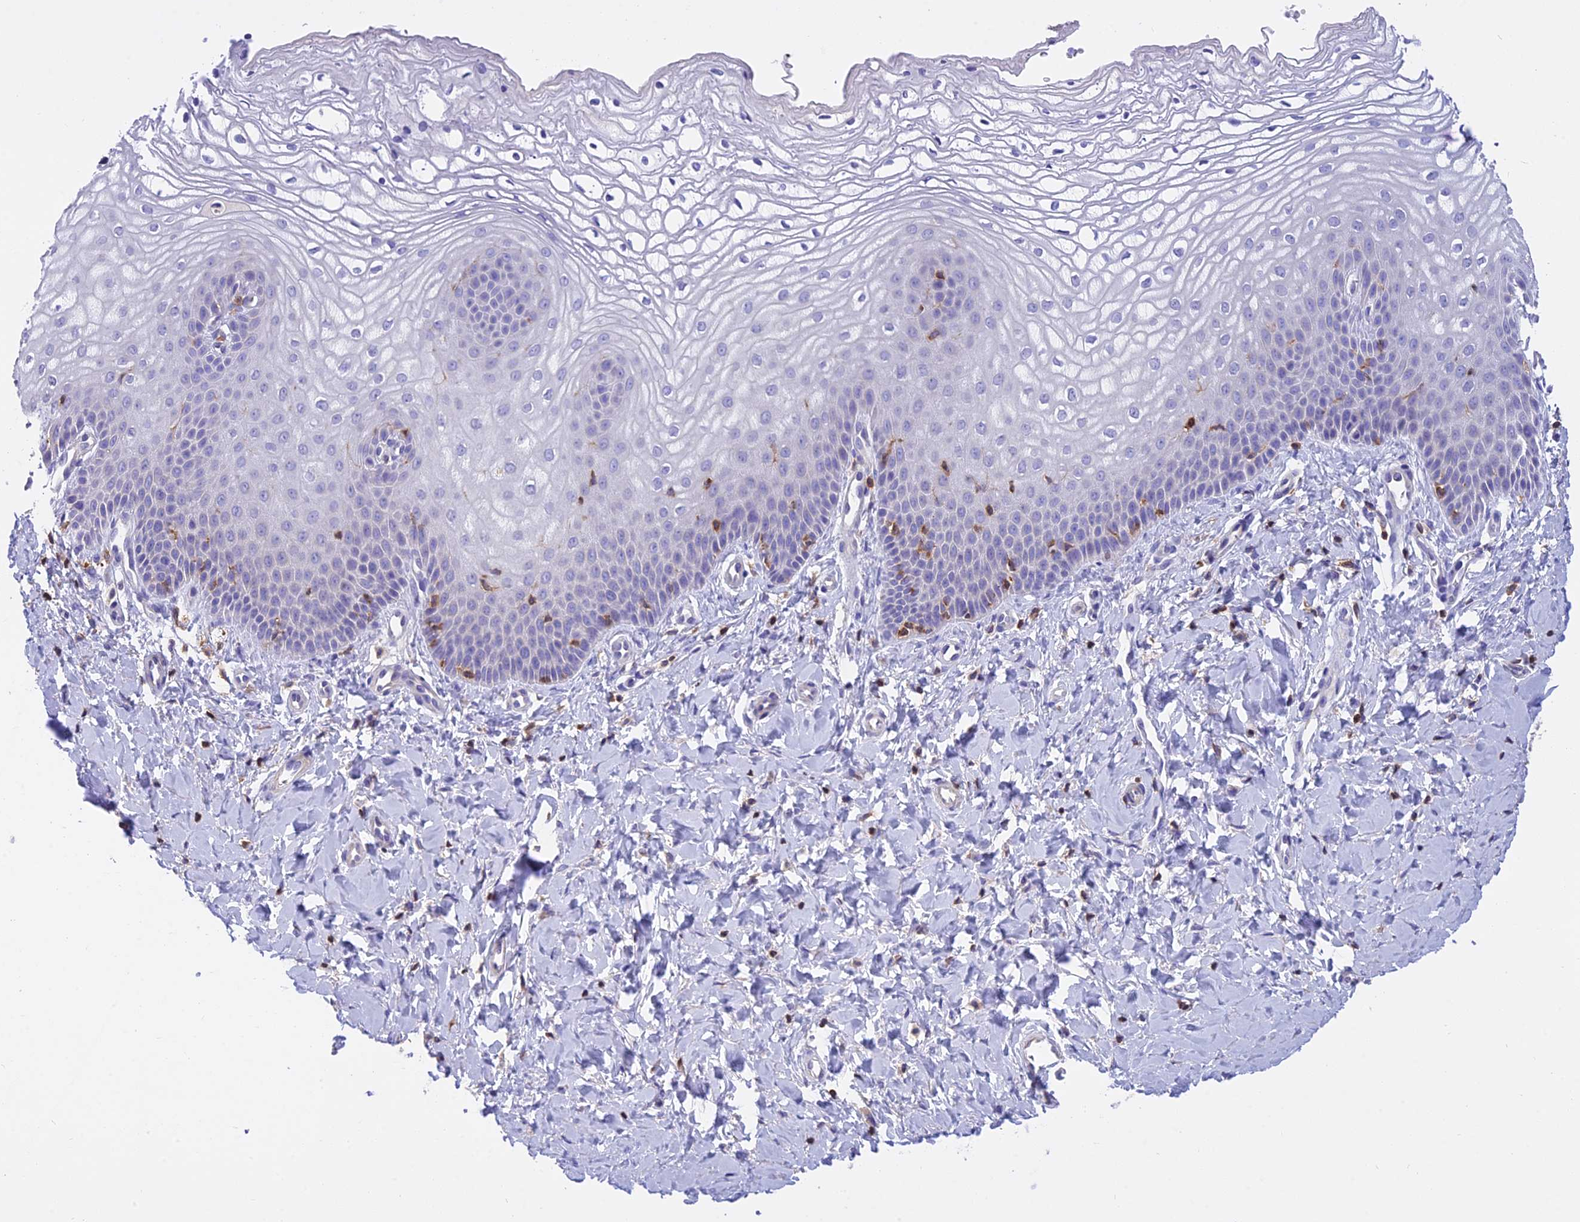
{"staining": {"intensity": "negative", "quantity": "none", "location": "none"}, "tissue": "vagina", "cell_type": "Squamous epithelial cells", "image_type": "normal", "snomed": [{"axis": "morphology", "description": "Normal tissue, NOS"}, {"axis": "topography", "description": "Vagina"}, {"axis": "topography", "description": "Cervix"}], "caption": "Squamous epithelial cells show no significant expression in unremarkable vagina.", "gene": "LPXN", "patient": {"sex": "female", "age": 40}}